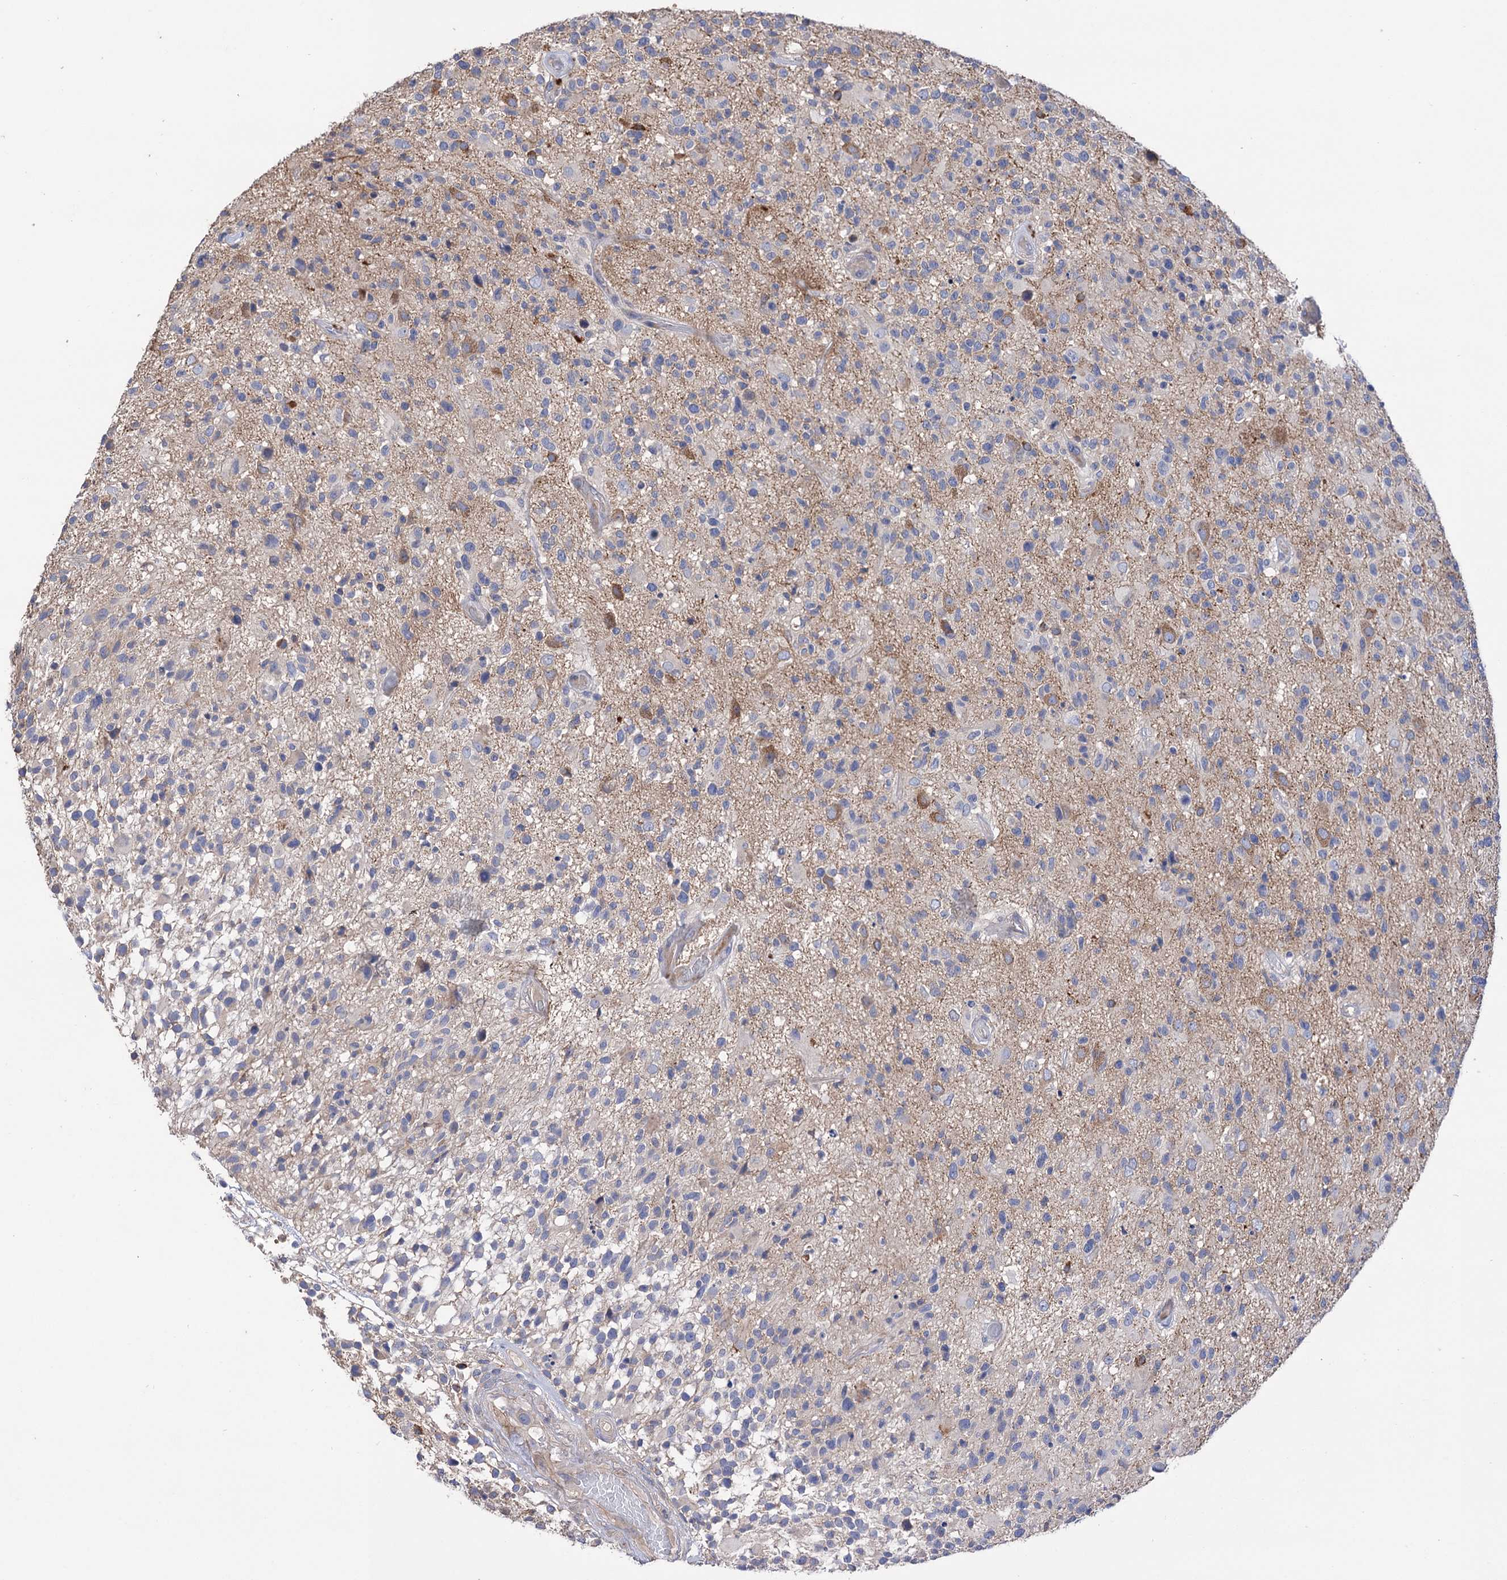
{"staining": {"intensity": "negative", "quantity": "none", "location": "none"}, "tissue": "glioma", "cell_type": "Tumor cells", "image_type": "cancer", "snomed": [{"axis": "morphology", "description": "Glioma, malignant, High grade"}, {"axis": "morphology", "description": "Glioblastoma, NOS"}, {"axis": "topography", "description": "Brain"}], "caption": "Glioblastoma stained for a protein using immunohistochemistry (IHC) demonstrates no staining tumor cells.", "gene": "BBS4", "patient": {"sex": "male", "age": 60}}